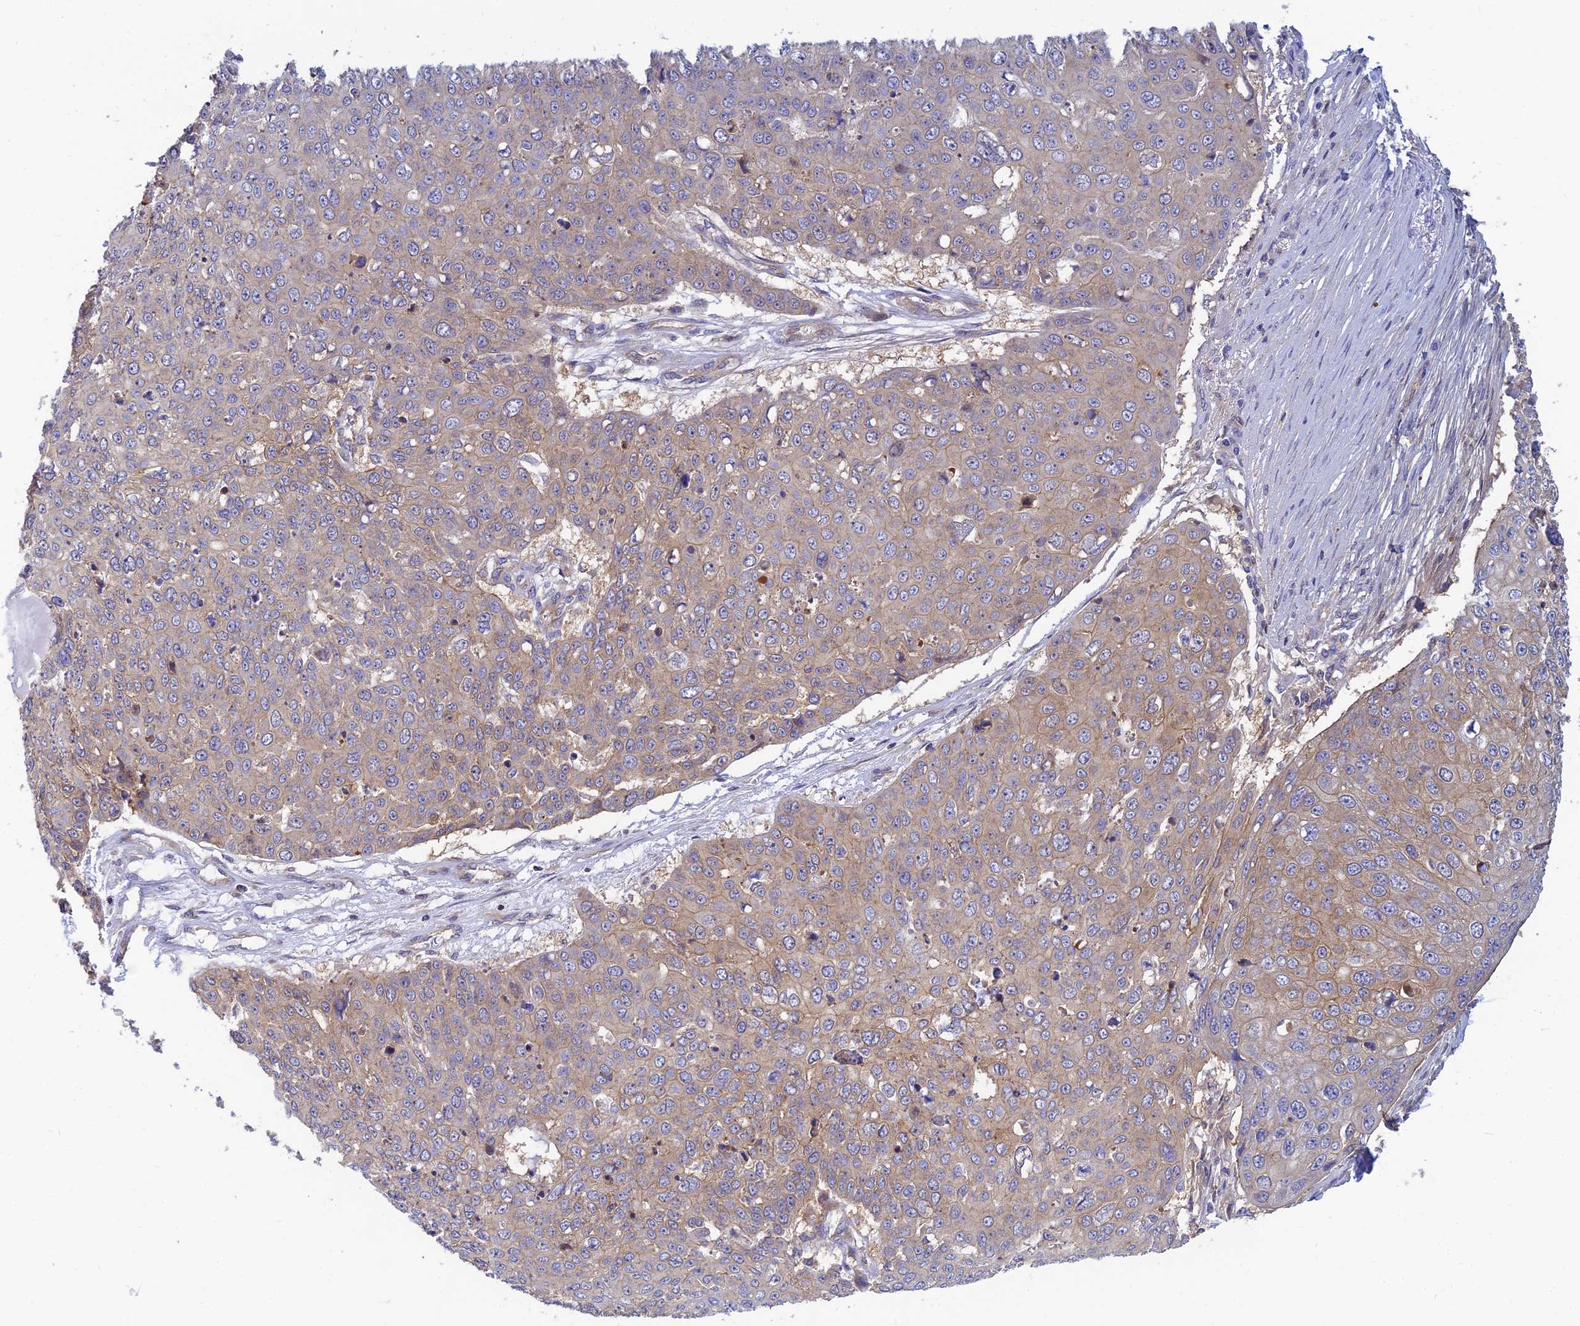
{"staining": {"intensity": "weak", "quantity": "25%-75%", "location": "cytoplasmic/membranous"}, "tissue": "skin cancer", "cell_type": "Tumor cells", "image_type": "cancer", "snomed": [{"axis": "morphology", "description": "Squamous cell carcinoma, NOS"}, {"axis": "topography", "description": "Skin"}], "caption": "An immunohistochemistry (IHC) micrograph of neoplastic tissue is shown. Protein staining in brown labels weak cytoplasmic/membranous positivity in skin cancer (squamous cell carcinoma) within tumor cells.", "gene": "PPP1R12C", "patient": {"sex": "male", "age": 71}}